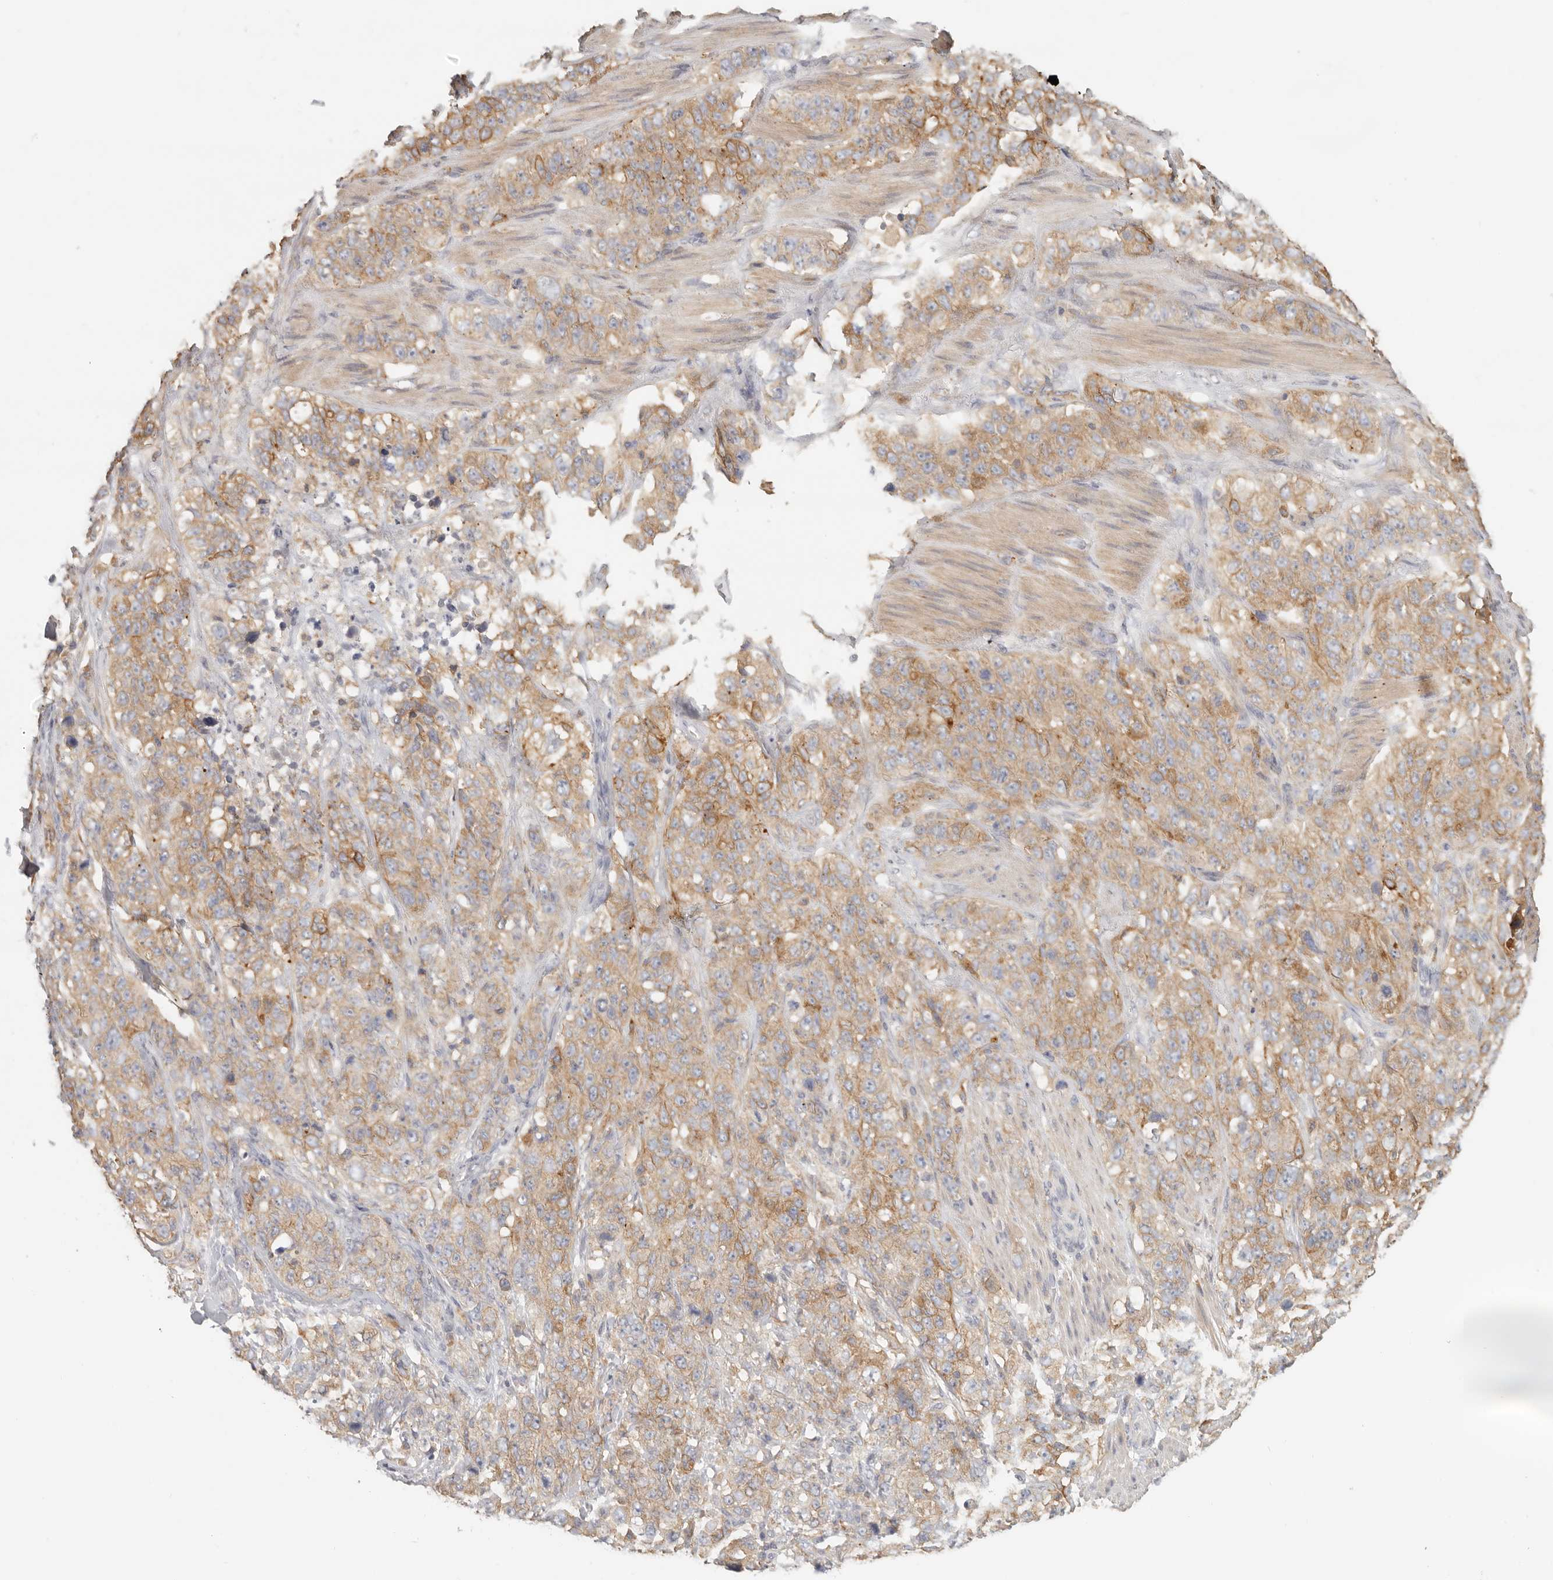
{"staining": {"intensity": "moderate", "quantity": ">75%", "location": "cytoplasmic/membranous"}, "tissue": "stomach cancer", "cell_type": "Tumor cells", "image_type": "cancer", "snomed": [{"axis": "morphology", "description": "Adenocarcinoma, NOS"}, {"axis": "topography", "description": "Stomach"}], "caption": "High-magnification brightfield microscopy of adenocarcinoma (stomach) stained with DAB (brown) and counterstained with hematoxylin (blue). tumor cells exhibit moderate cytoplasmic/membranous expression is present in about>75% of cells.", "gene": "ANXA9", "patient": {"sex": "male", "age": 48}}